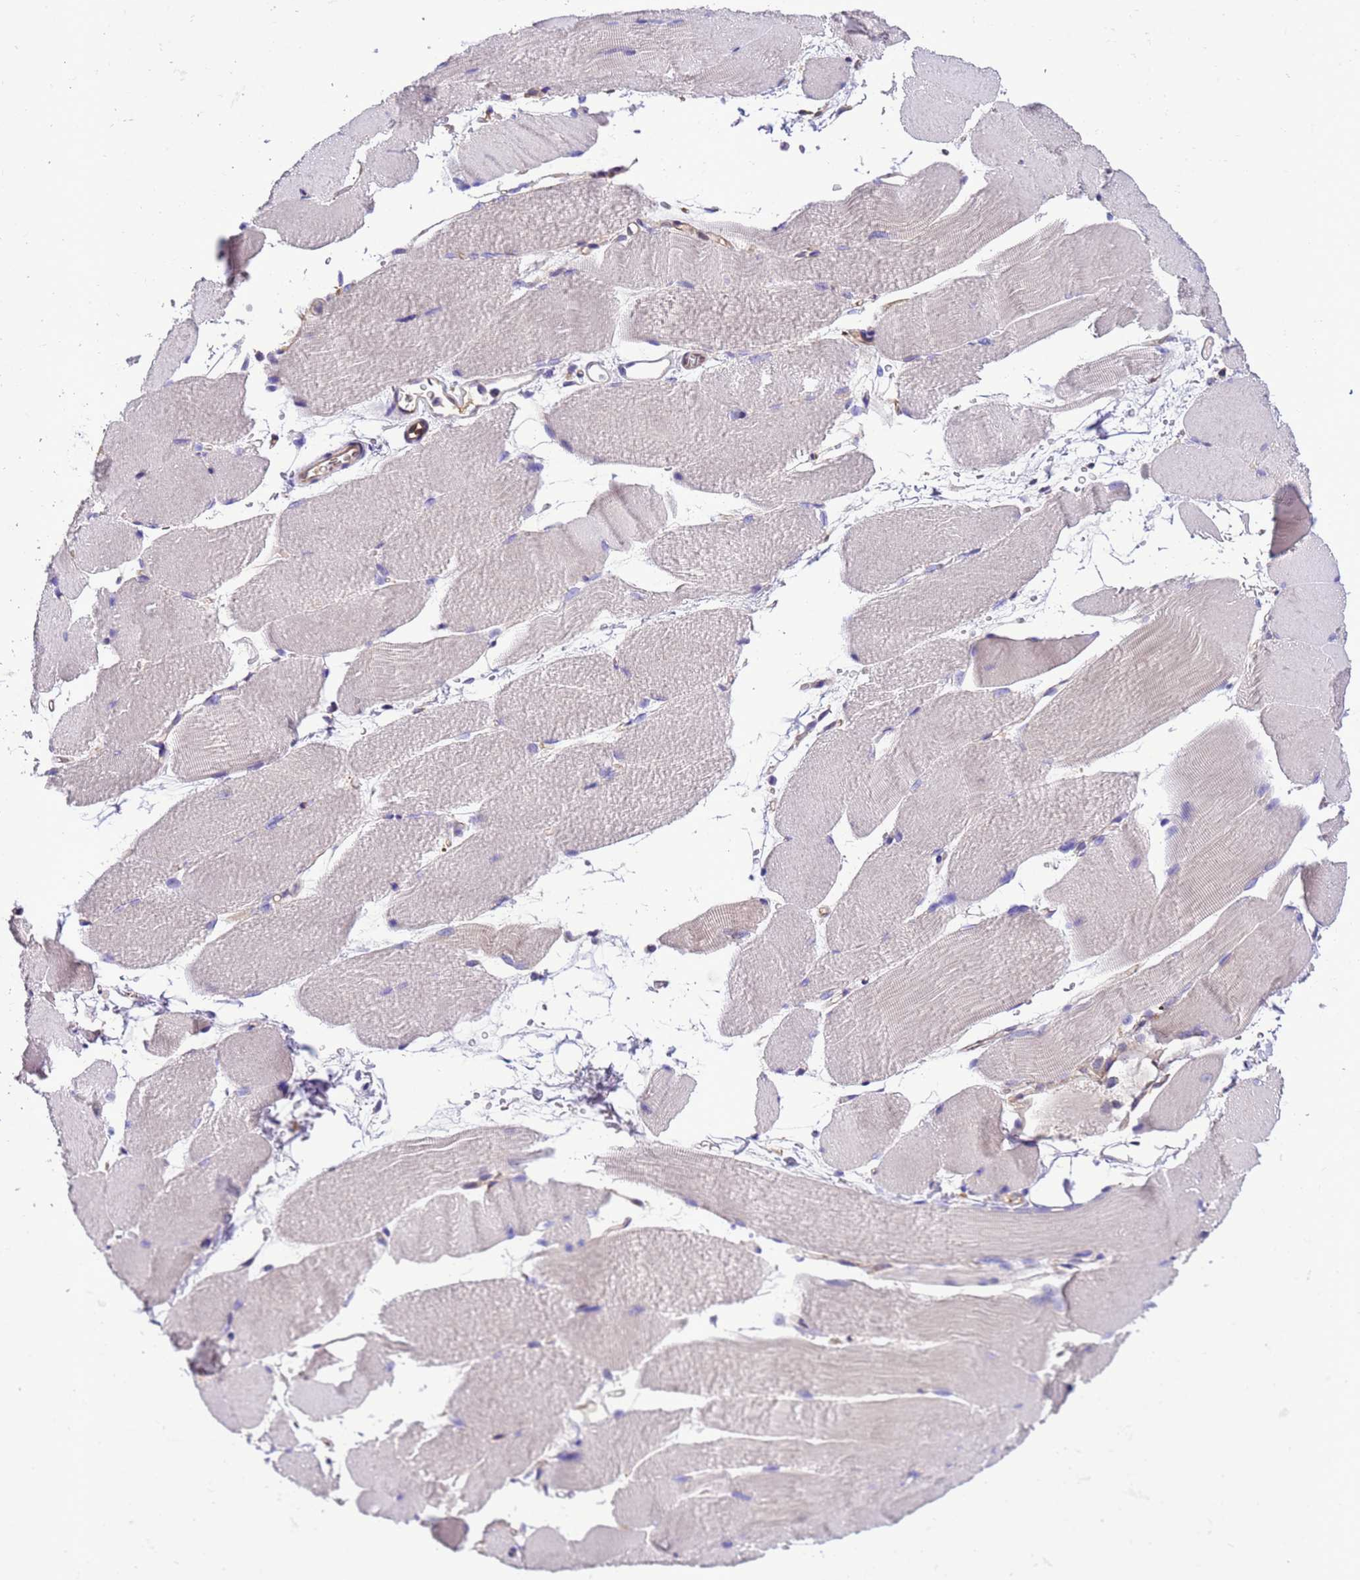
{"staining": {"intensity": "negative", "quantity": "none", "location": "none"}, "tissue": "skeletal muscle", "cell_type": "Myocytes", "image_type": "normal", "snomed": [{"axis": "morphology", "description": "Normal tissue, NOS"}, {"axis": "topography", "description": "Skeletal muscle"}, {"axis": "topography", "description": "Parathyroid gland"}], "caption": "Immunohistochemistry of normal skeletal muscle shows no positivity in myocytes.", "gene": "RABEP2", "patient": {"sex": "female", "age": 37}}